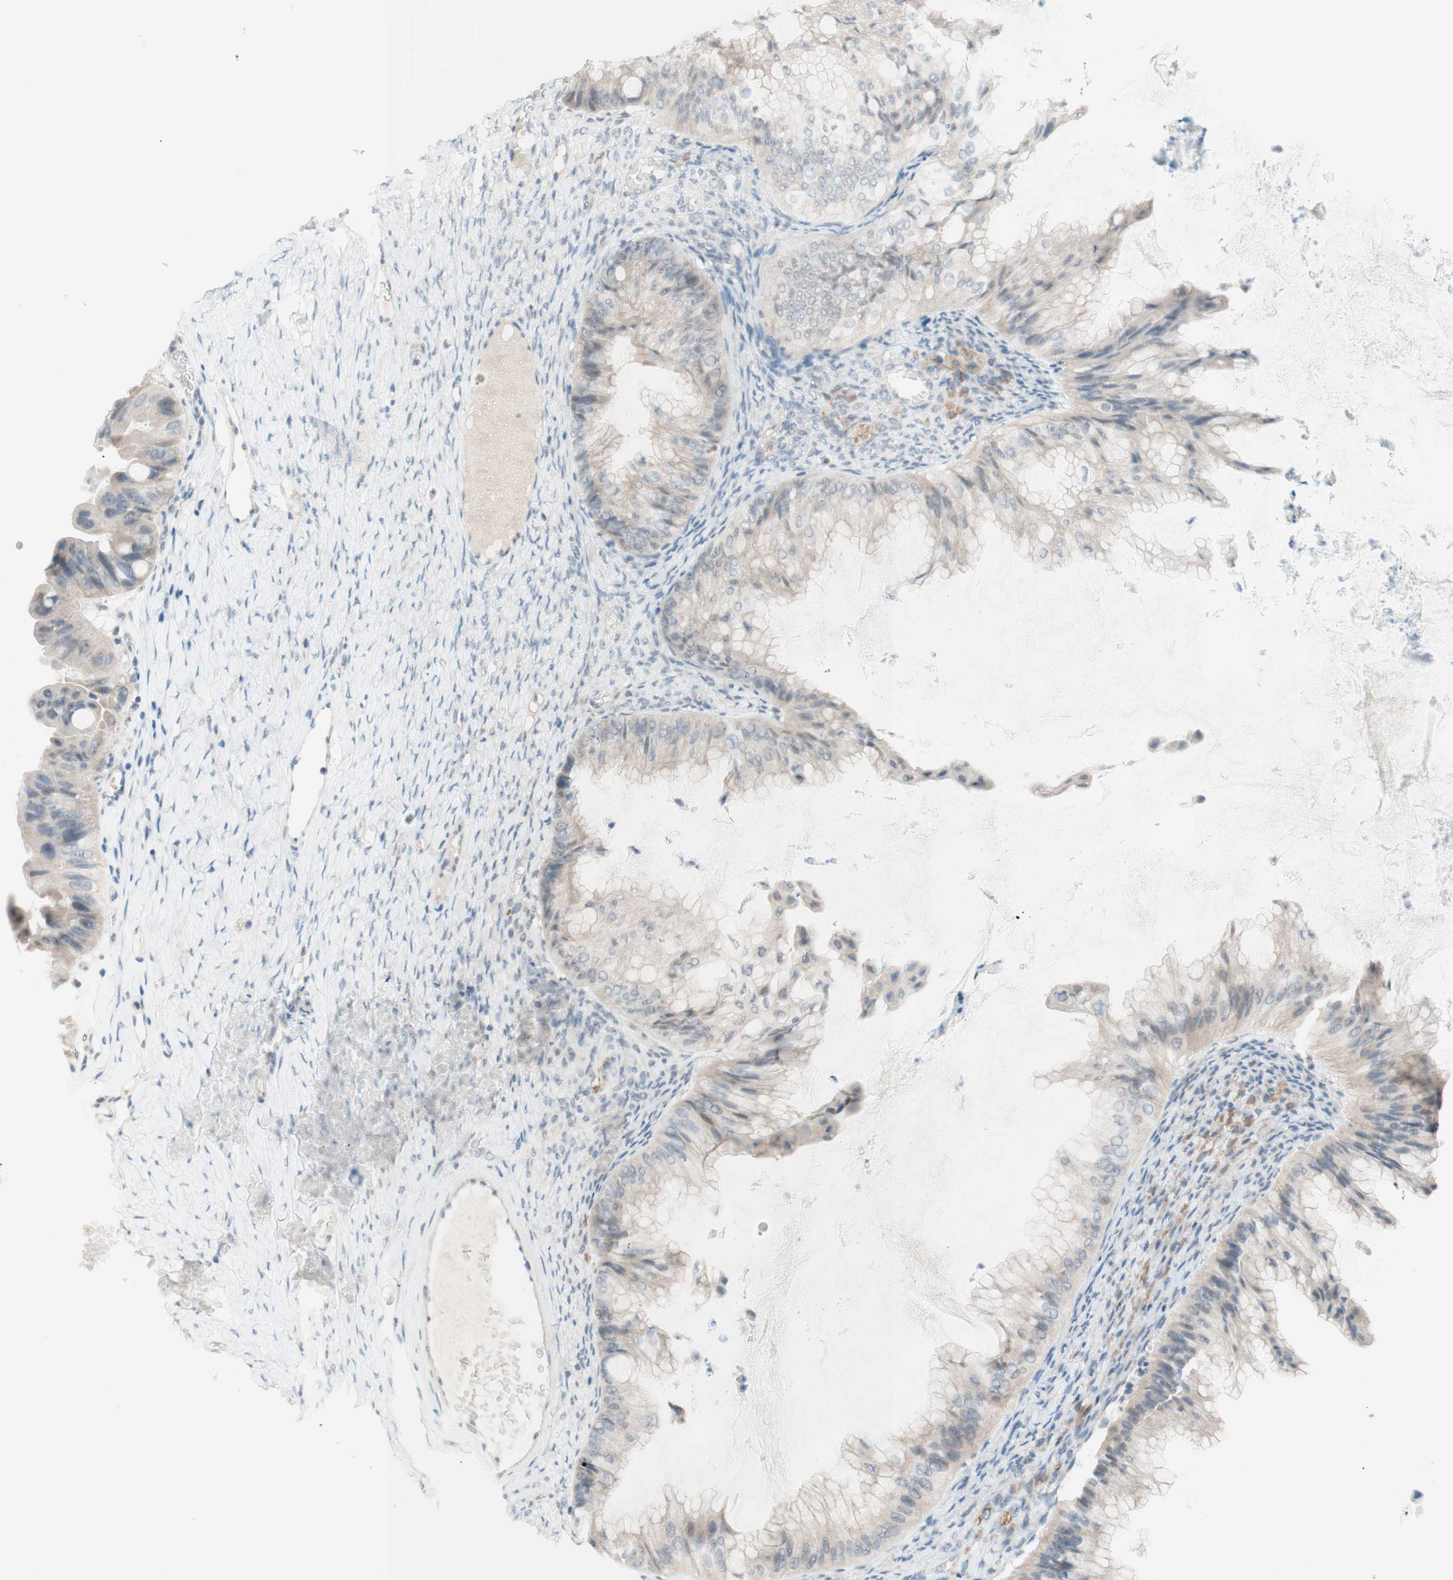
{"staining": {"intensity": "weak", "quantity": "<25%", "location": "cytoplasmic/membranous"}, "tissue": "ovarian cancer", "cell_type": "Tumor cells", "image_type": "cancer", "snomed": [{"axis": "morphology", "description": "Cystadenocarcinoma, mucinous, NOS"}, {"axis": "topography", "description": "Ovary"}], "caption": "DAB immunohistochemical staining of human ovarian cancer reveals no significant expression in tumor cells. (IHC, brightfield microscopy, high magnification).", "gene": "JPH1", "patient": {"sex": "female", "age": 61}}